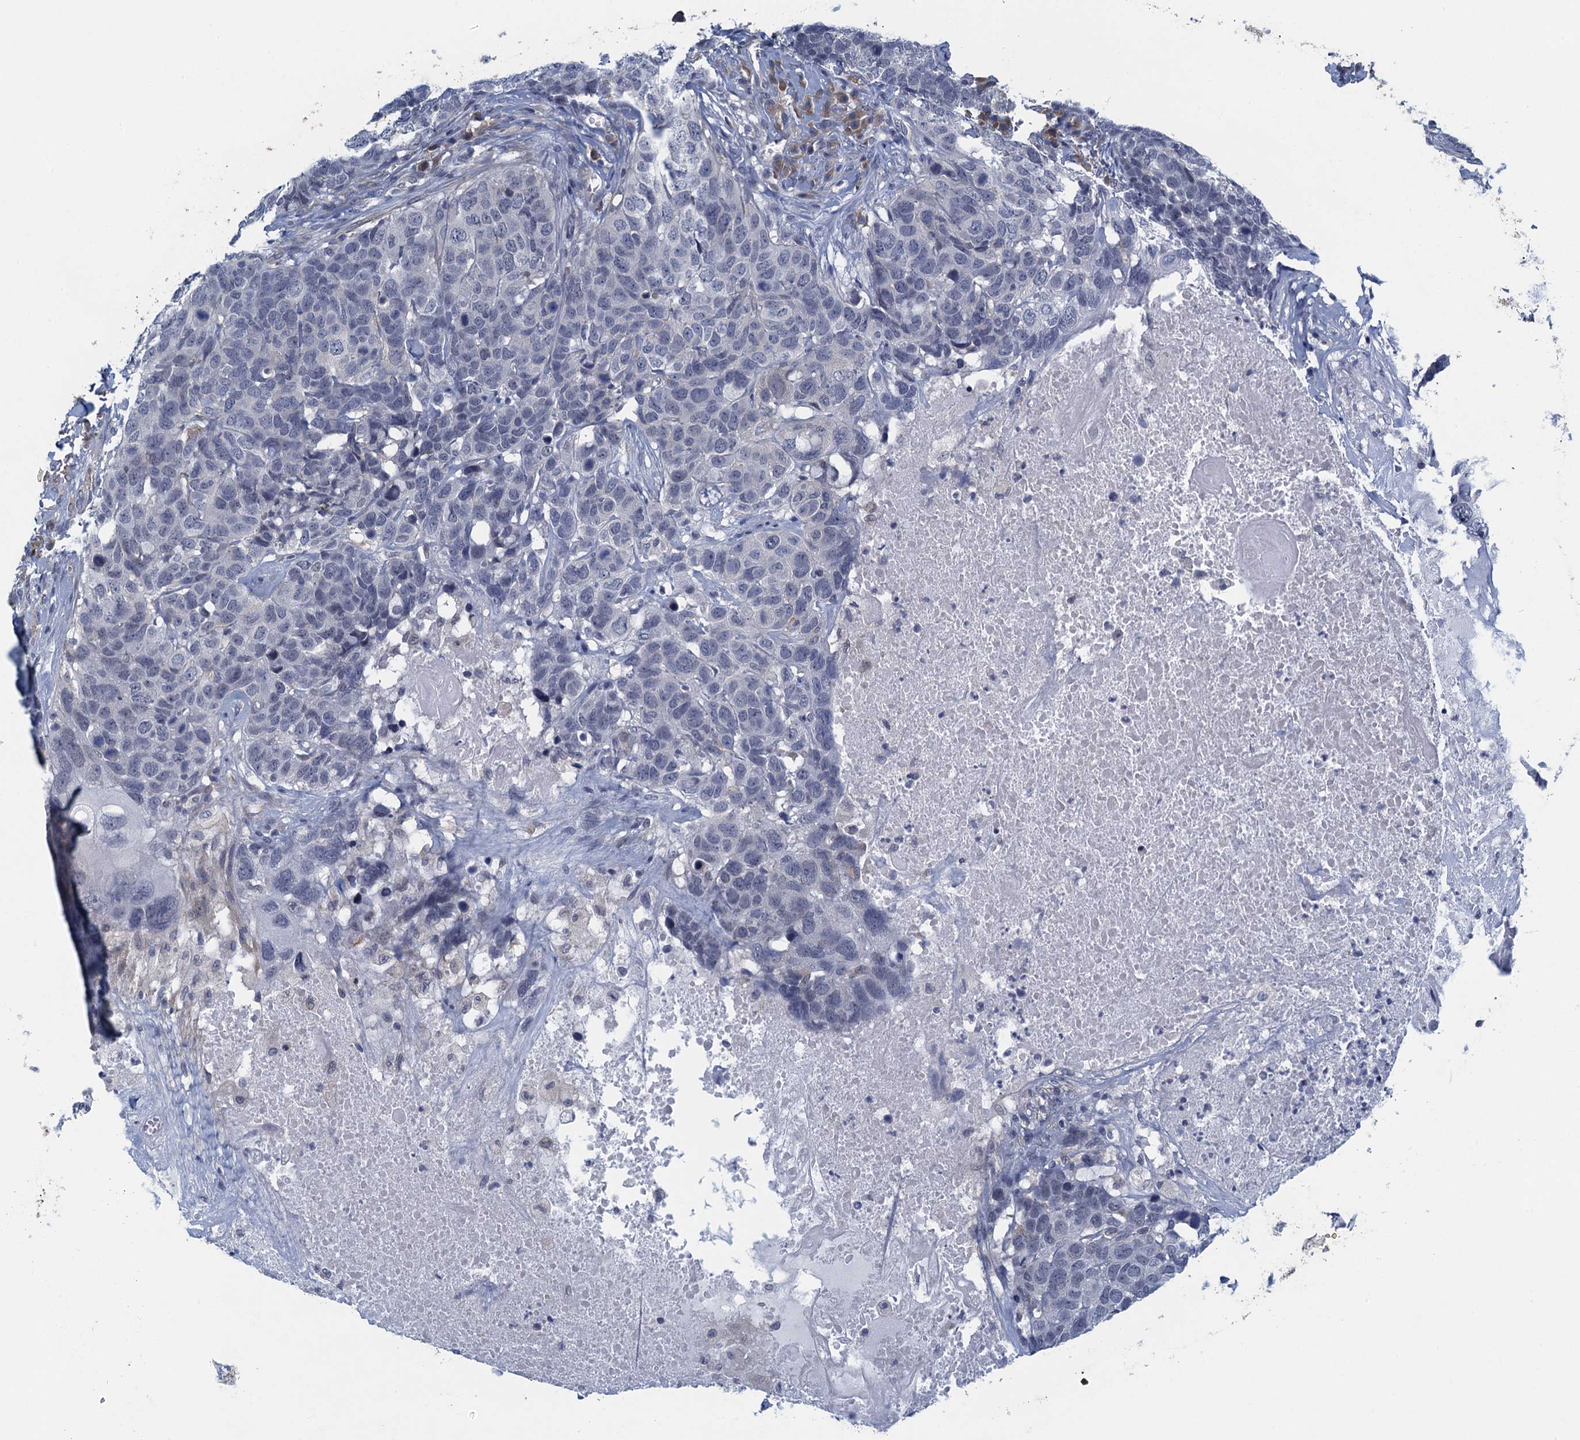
{"staining": {"intensity": "negative", "quantity": "none", "location": "none"}, "tissue": "head and neck cancer", "cell_type": "Tumor cells", "image_type": "cancer", "snomed": [{"axis": "morphology", "description": "Squamous cell carcinoma, NOS"}, {"axis": "topography", "description": "Head-Neck"}], "caption": "This is an immunohistochemistry micrograph of human squamous cell carcinoma (head and neck). There is no positivity in tumor cells.", "gene": "ALG2", "patient": {"sex": "male", "age": 66}}